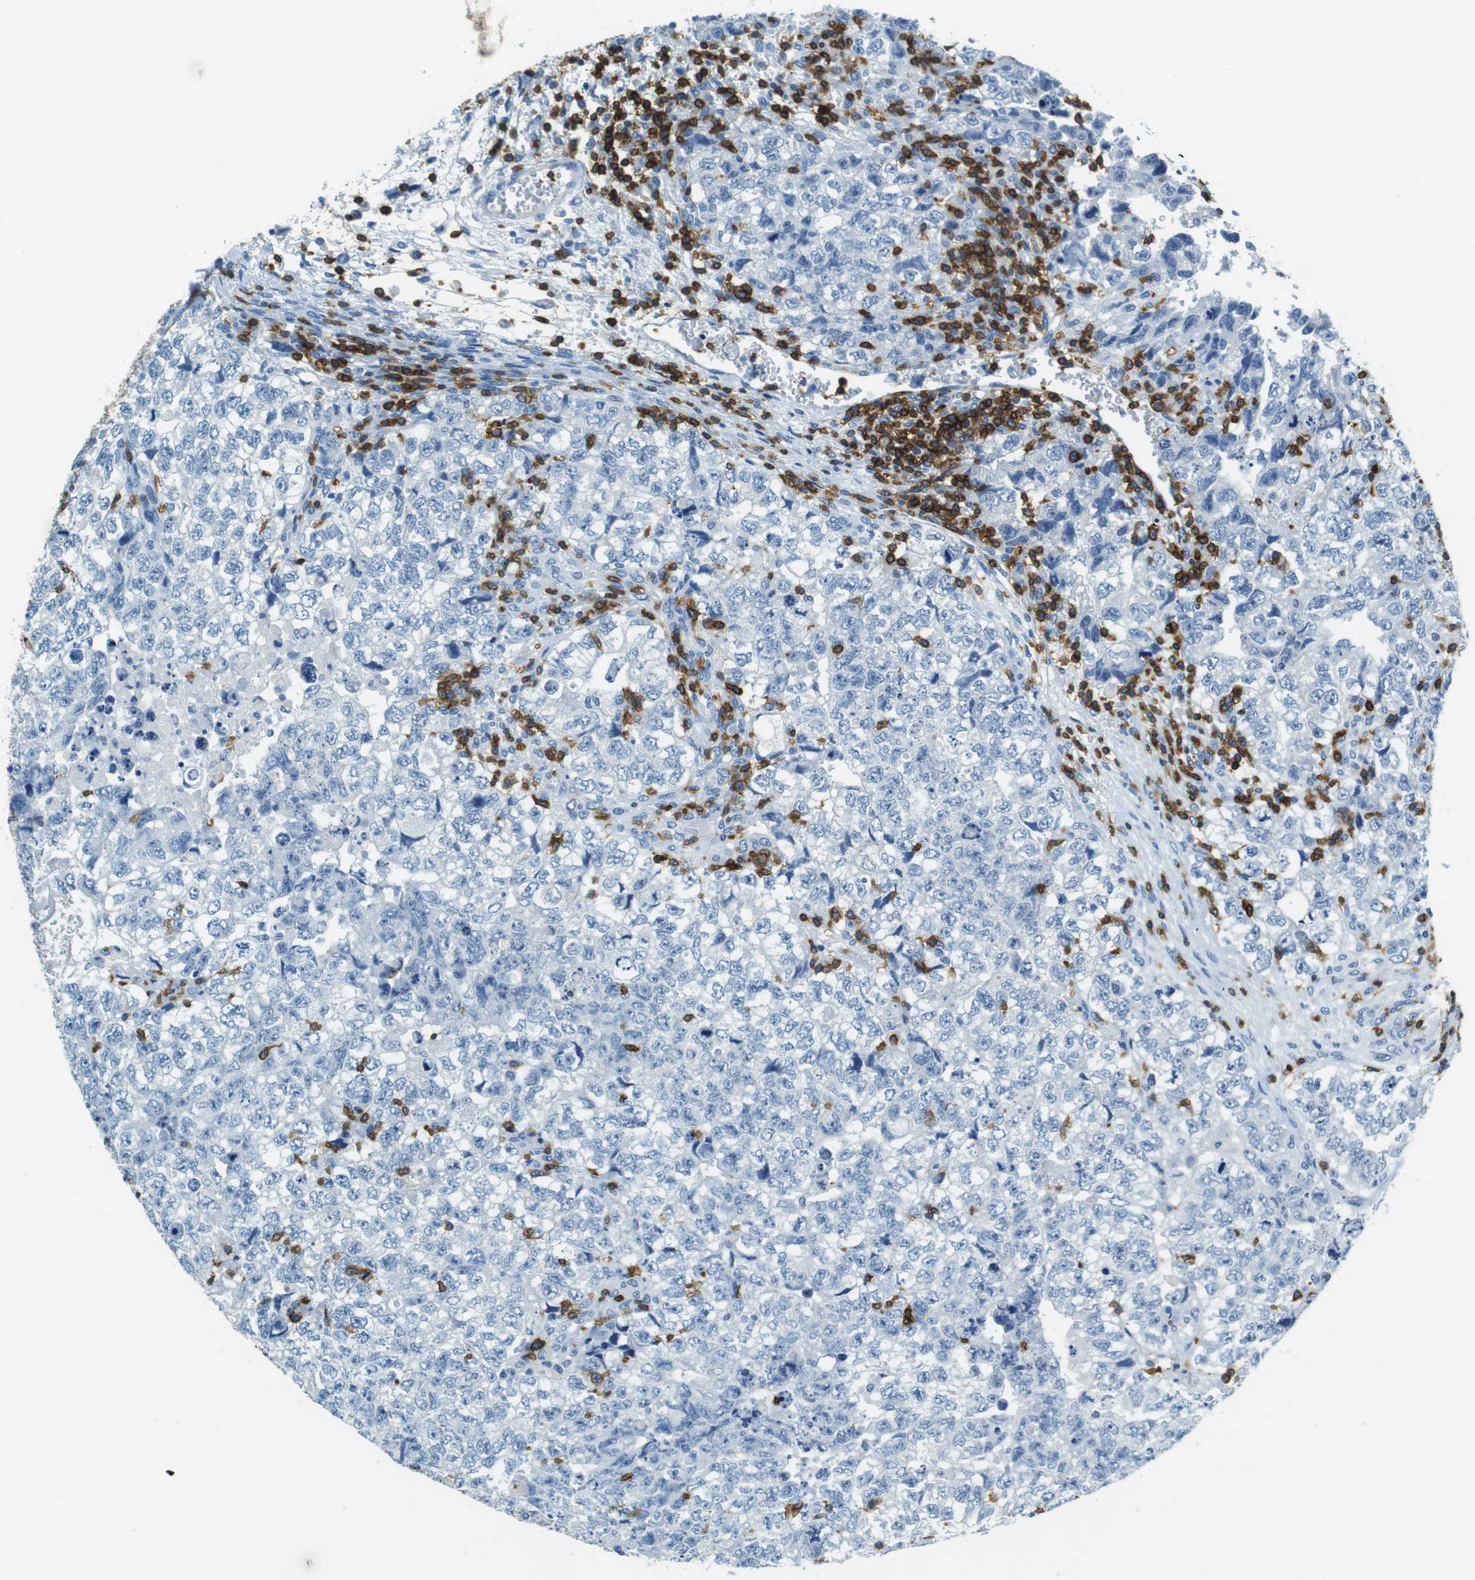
{"staining": {"intensity": "negative", "quantity": "none", "location": "none"}, "tissue": "testis cancer", "cell_type": "Tumor cells", "image_type": "cancer", "snomed": [{"axis": "morphology", "description": "Carcinoma, Embryonal, NOS"}, {"axis": "topography", "description": "Testis"}], "caption": "Immunohistochemical staining of embryonal carcinoma (testis) exhibits no significant staining in tumor cells.", "gene": "LAT", "patient": {"sex": "male", "age": 36}}